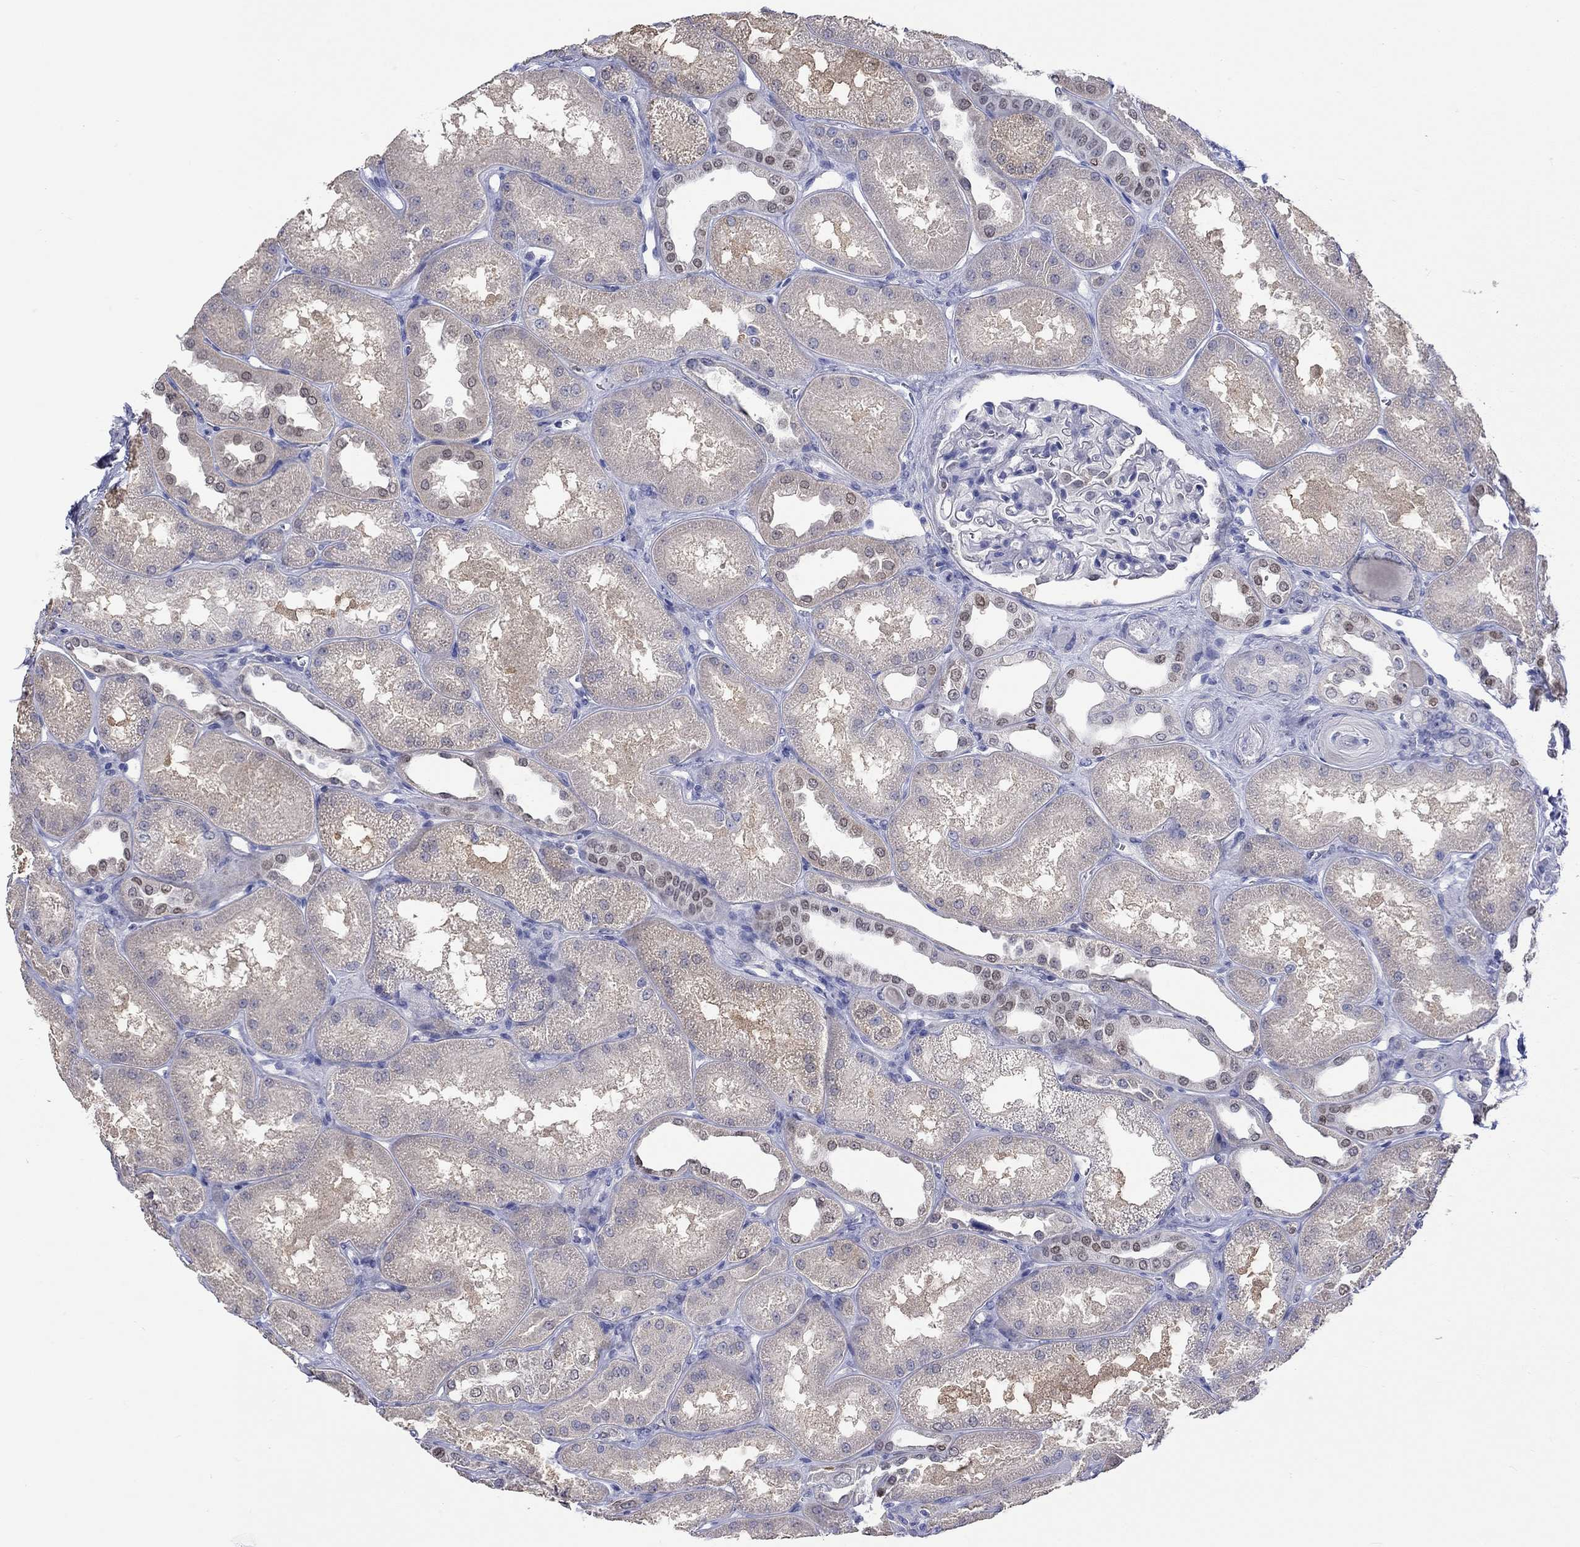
{"staining": {"intensity": "negative", "quantity": "none", "location": "none"}, "tissue": "kidney", "cell_type": "Cells in glomeruli", "image_type": "normal", "snomed": [{"axis": "morphology", "description": "Normal tissue, NOS"}, {"axis": "topography", "description": "Kidney"}], "caption": "Protein analysis of normal kidney shows no significant positivity in cells in glomeruli.", "gene": "LRFN4", "patient": {"sex": "male", "age": 61}}